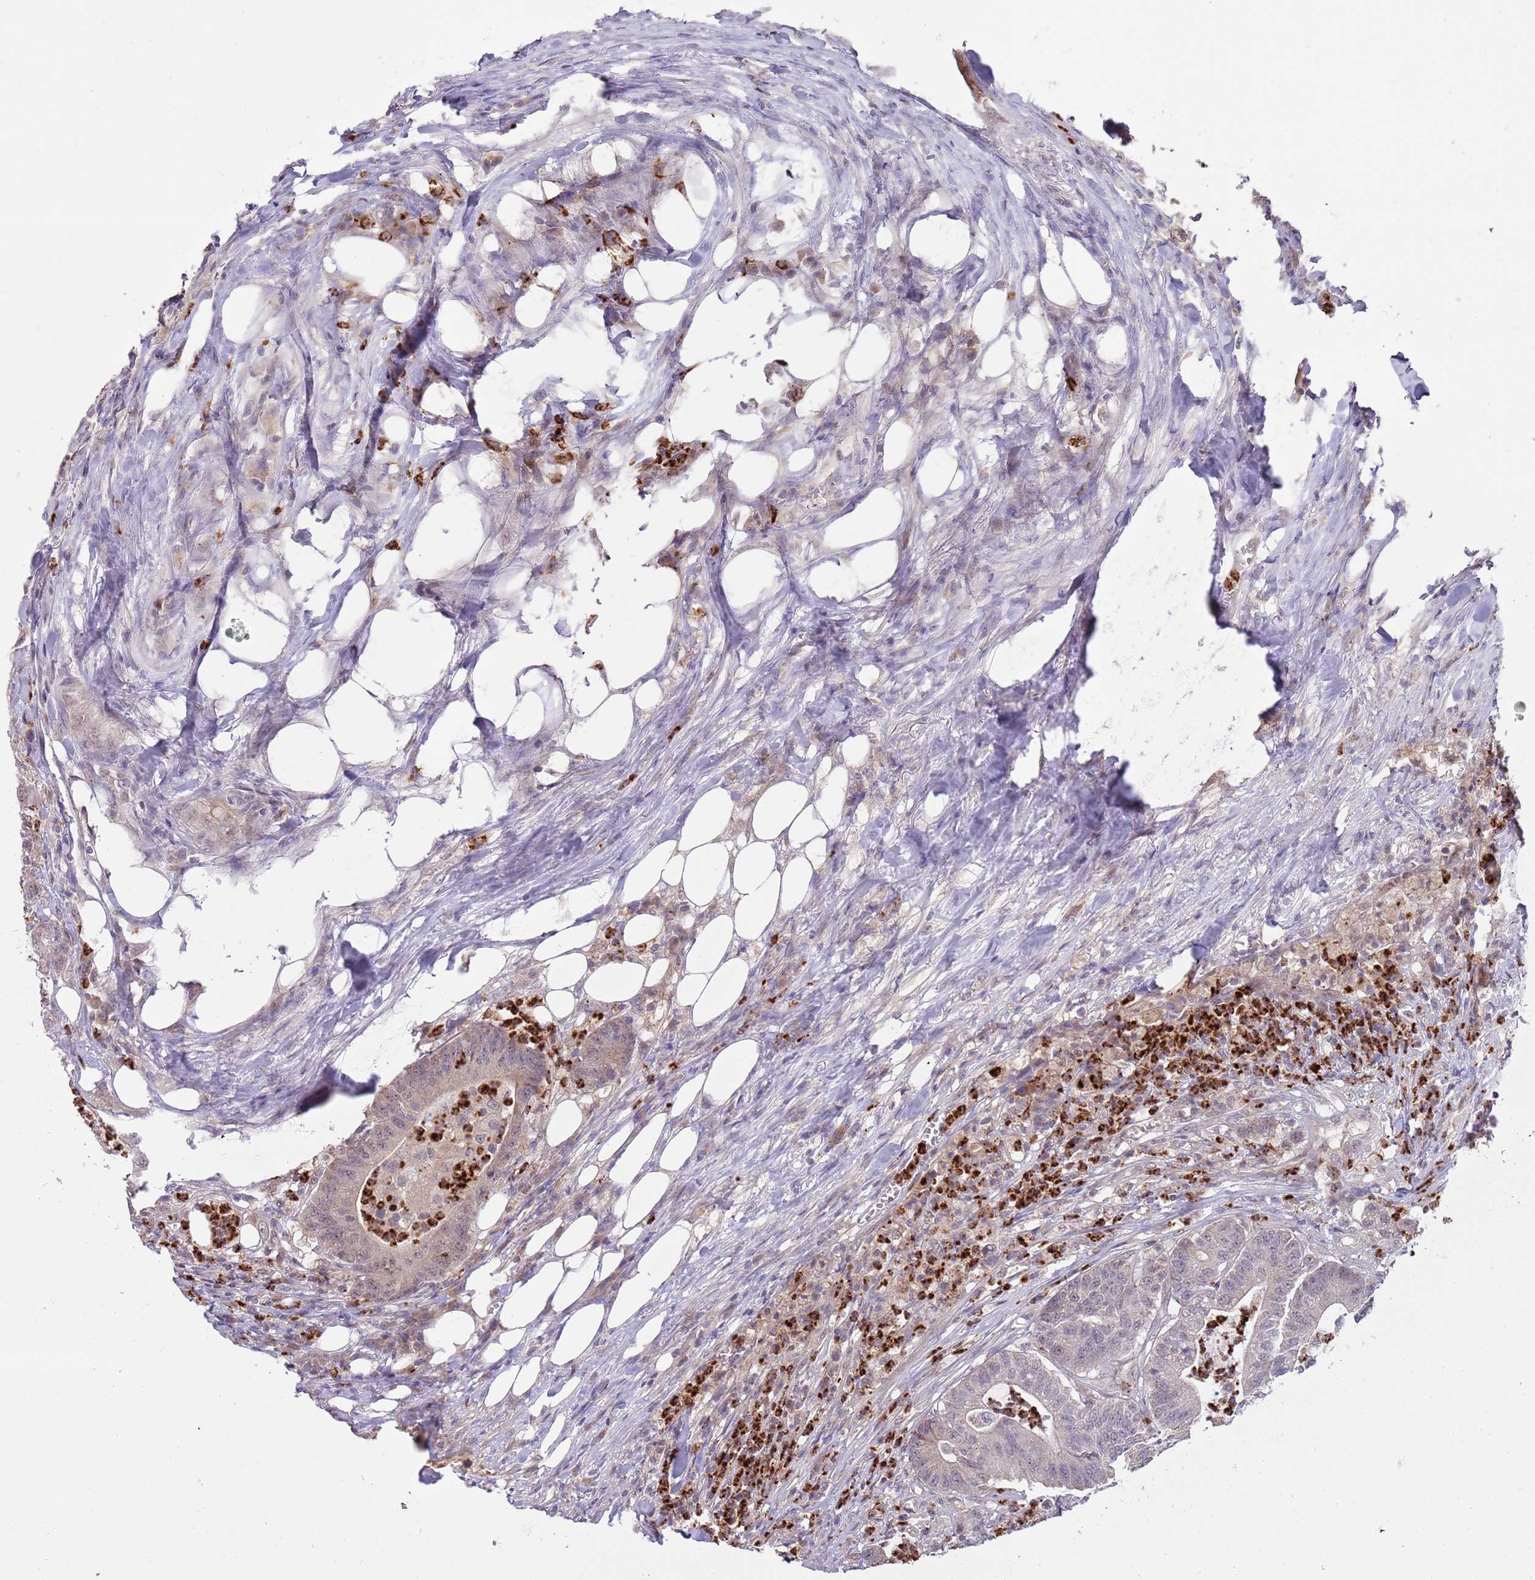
{"staining": {"intensity": "weak", "quantity": "<25%", "location": "cytoplasmic/membranous,nuclear"}, "tissue": "colorectal cancer", "cell_type": "Tumor cells", "image_type": "cancer", "snomed": [{"axis": "morphology", "description": "Adenocarcinoma, NOS"}, {"axis": "topography", "description": "Colon"}], "caption": "Tumor cells are negative for brown protein staining in colorectal adenocarcinoma.", "gene": "NBPF6", "patient": {"sex": "female", "age": 84}}